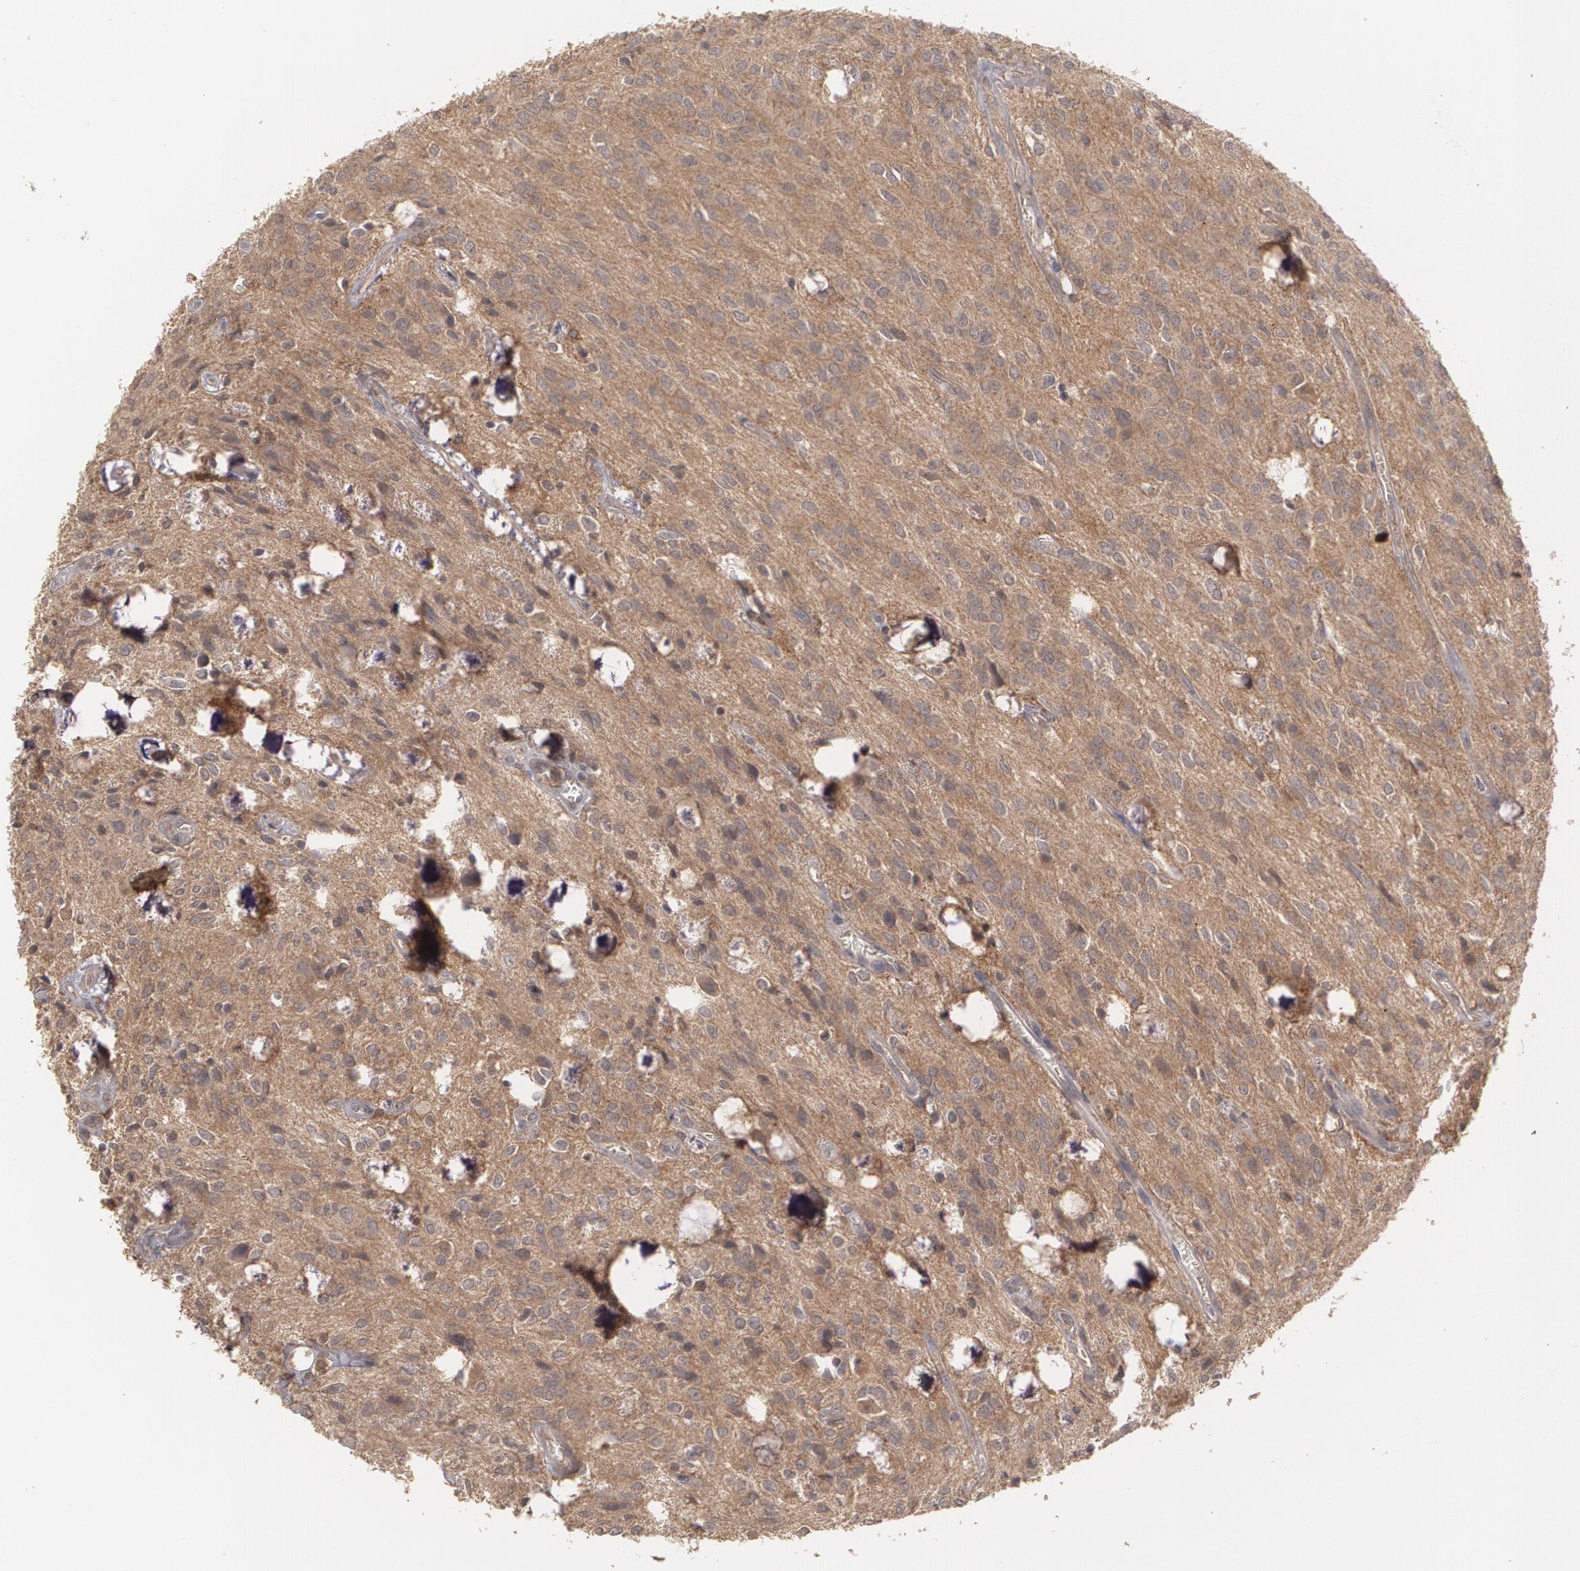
{"staining": {"intensity": "strong", "quantity": ">75%", "location": "cytoplasmic/membranous"}, "tissue": "glioma", "cell_type": "Tumor cells", "image_type": "cancer", "snomed": [{"axis": "morphology", "description": "Glioma, malignant, Low grade"}, {"axis": "topography", "description": "Brain"}], "caption": "An immunohistochemistry image of tumor tissue is shown. Protein staining in brown highlights strong cytoplasmic/membranous positivity in glioma within tumor cells.", "gene": "ARF6", "patient": {"sex": "female", "age": 15}}